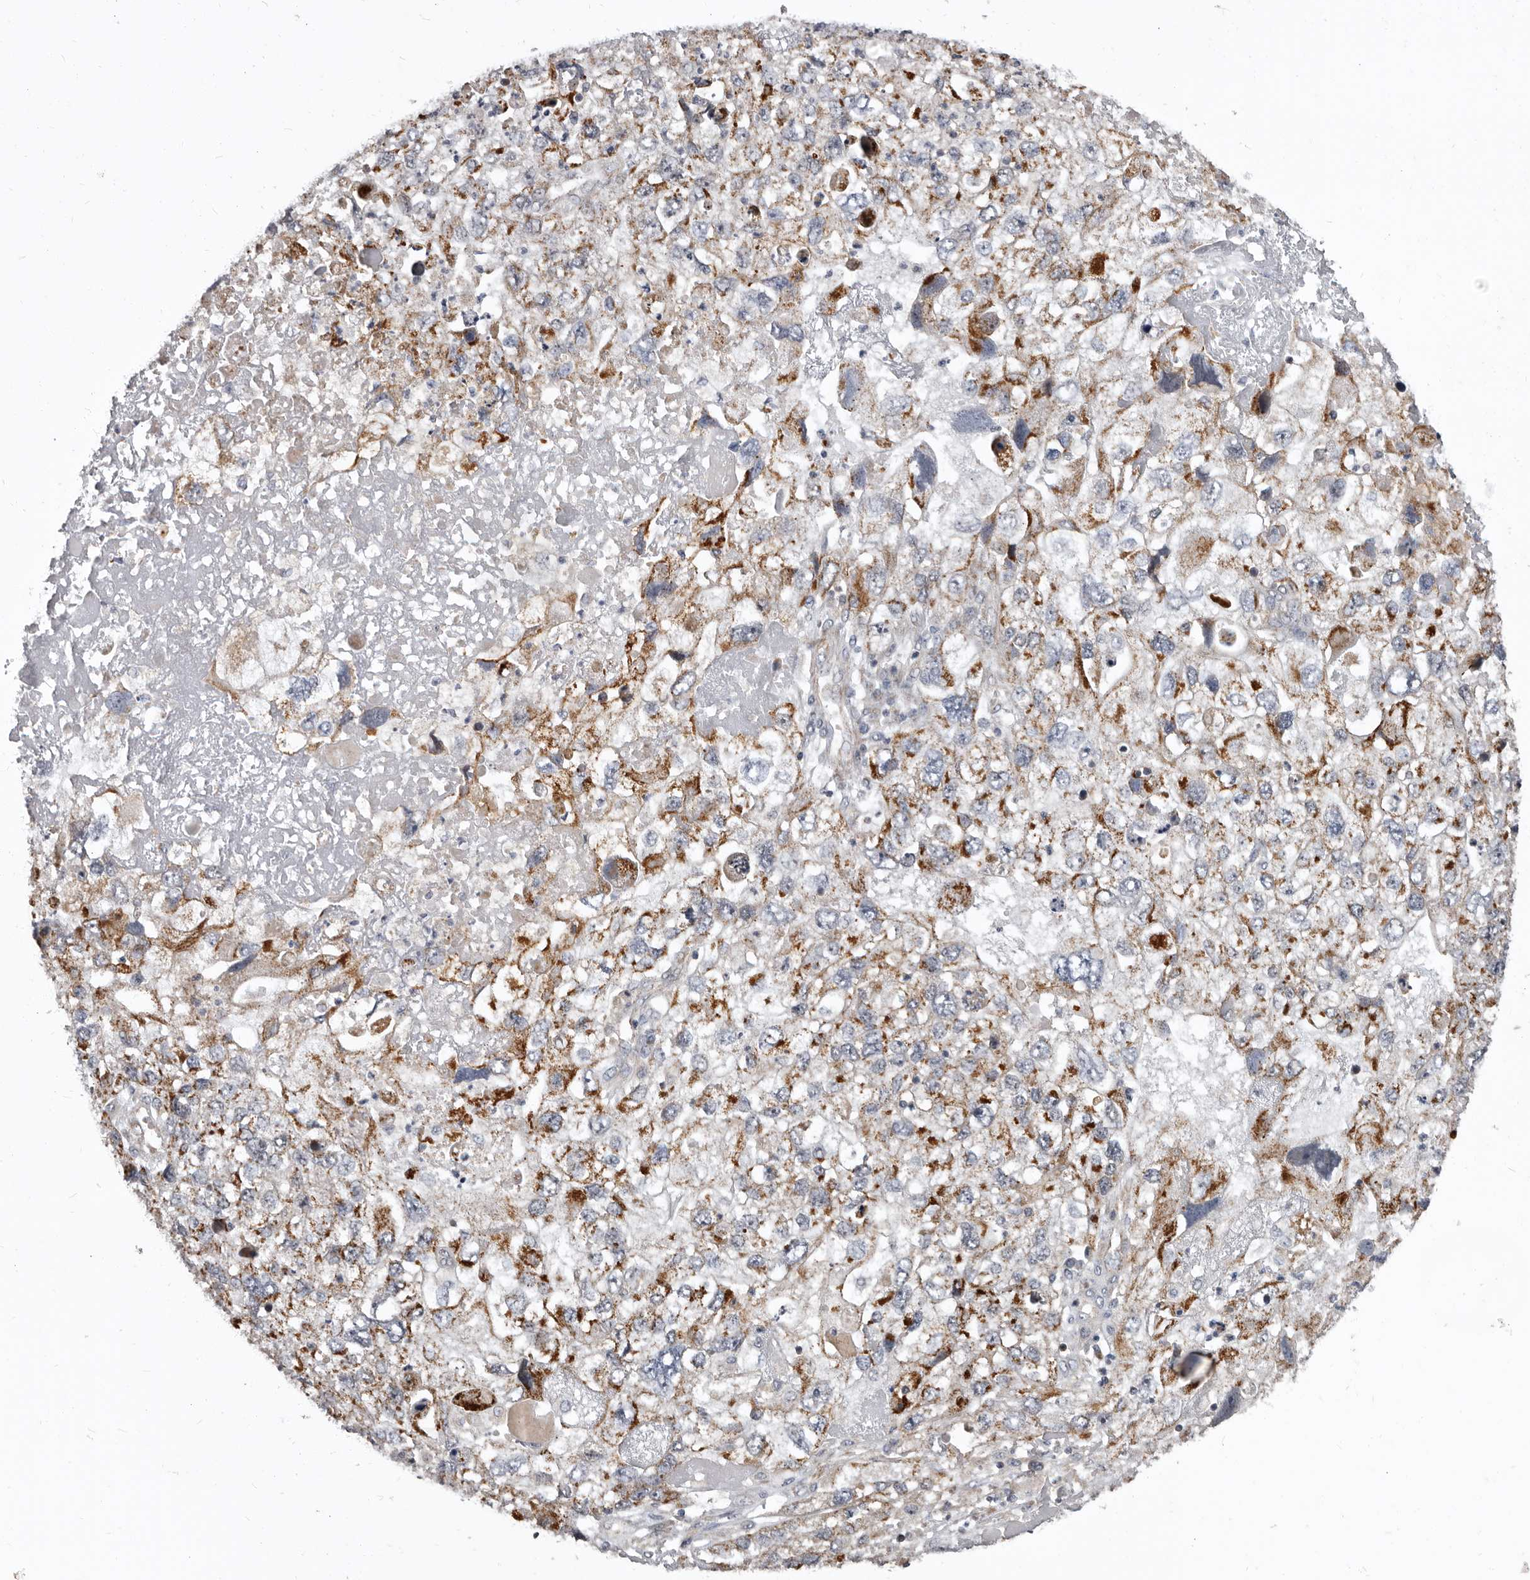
{"staining": {"intensity": "moderate", "quantity": "25%-75%", "location": "cytoplasmic/membranous"}, "tissue": "endometrial cancer", "cell_type": "Tumor cells", "image_type": "cancer", "snomed": [{"axis": "morphology", "description": "Adenocarcinoma, NOS"}, {"axis": "topography", "description": "Endometrium"}], "caption": "Moderate cytoplasmic/membranous staining for a protein is present in about 25%-75% of tumor cells of endometrial cancer using IHC.", "gene": "SMC4", "patient": {"sex": "female", "age": 49}}